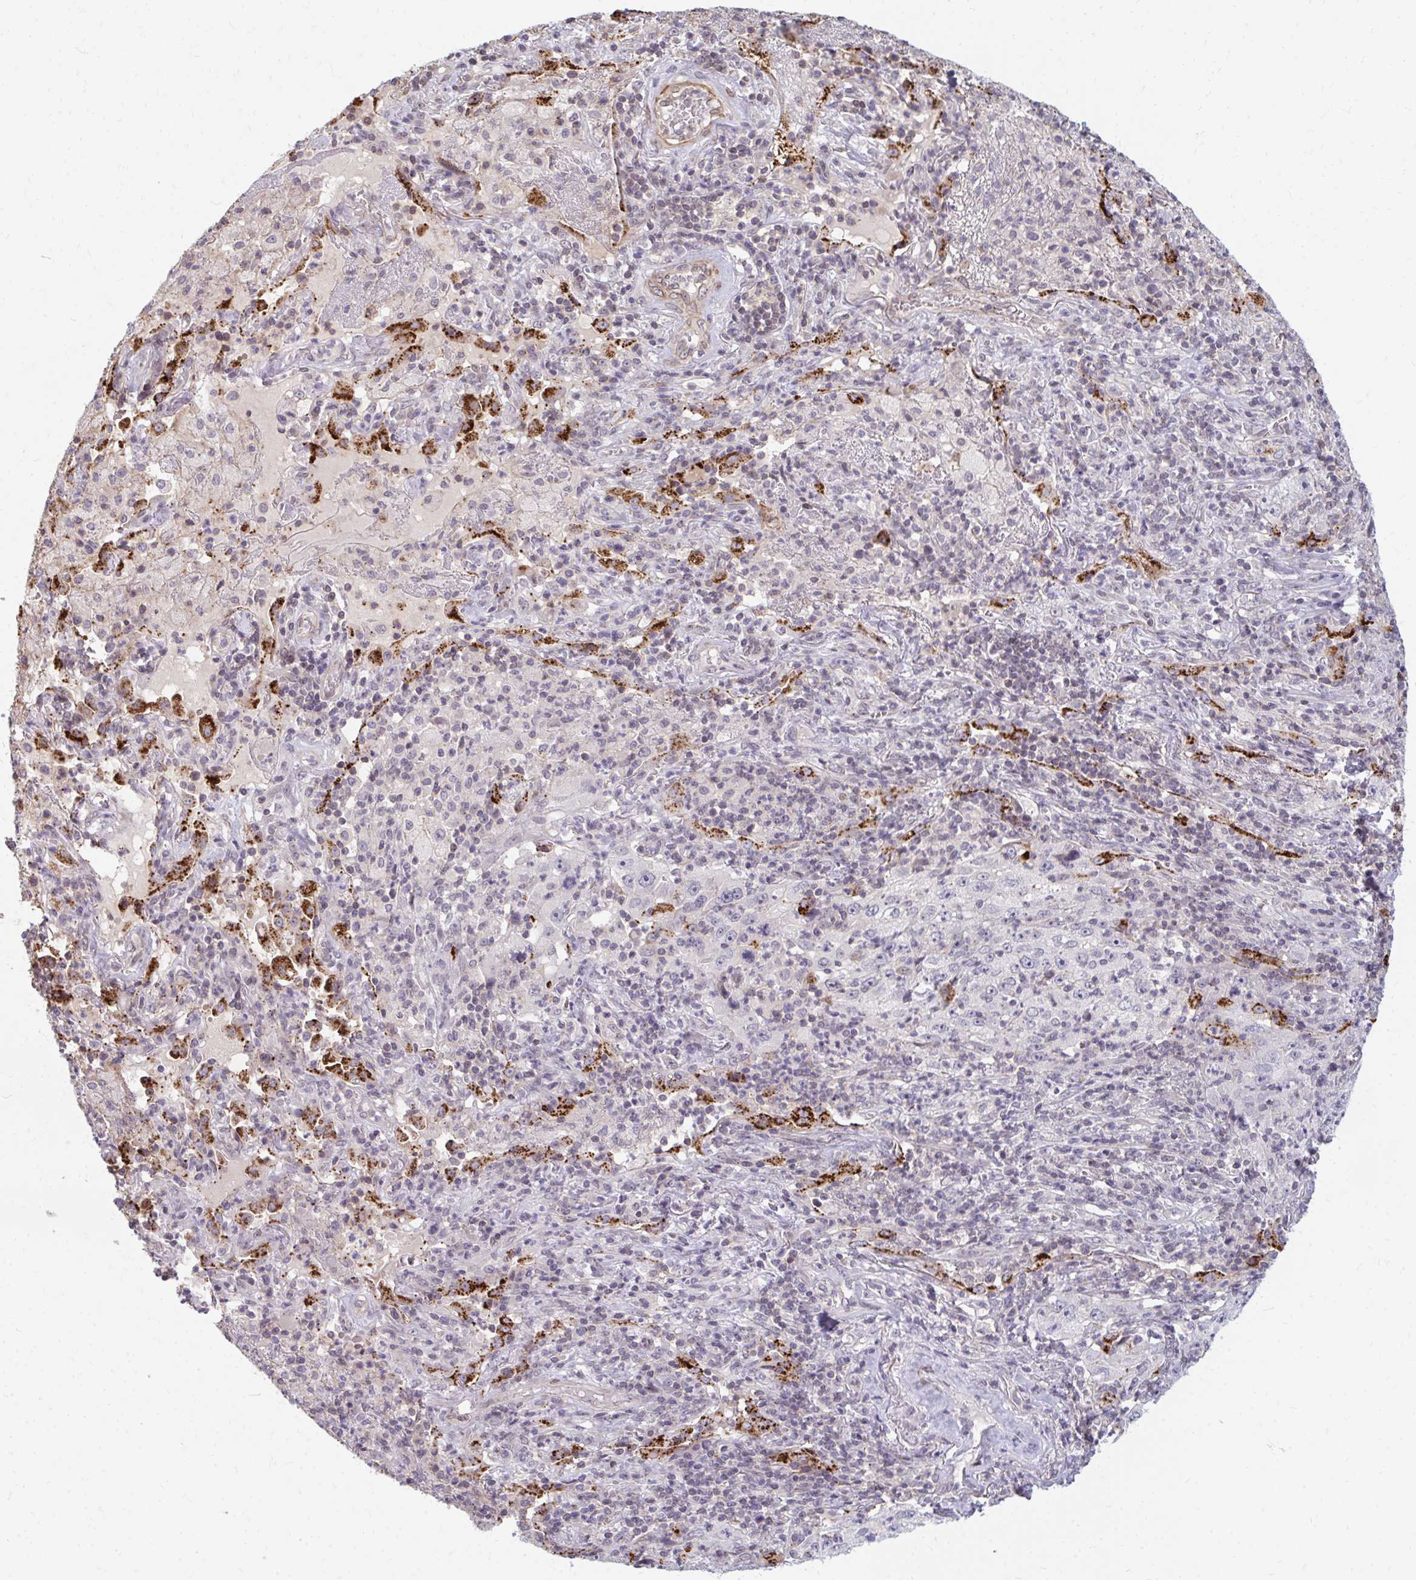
{"staining": {"intensity": "negative", "quantity": "none", "location": "none"}, "tissue": "lung cancer", "cell_type": "Tumor cells", "image_type": "cancer", "snomed": [{"axis": "morphology", "description": "Squamous cell carcinoma, NOS"}, {"axis": "topography", "description": "Lung"}], "caption": "Tumor cells show no significant protein staining in lung cancer.", "gene": "GPC5", "patient": {"sex": "male", "age": 71}}